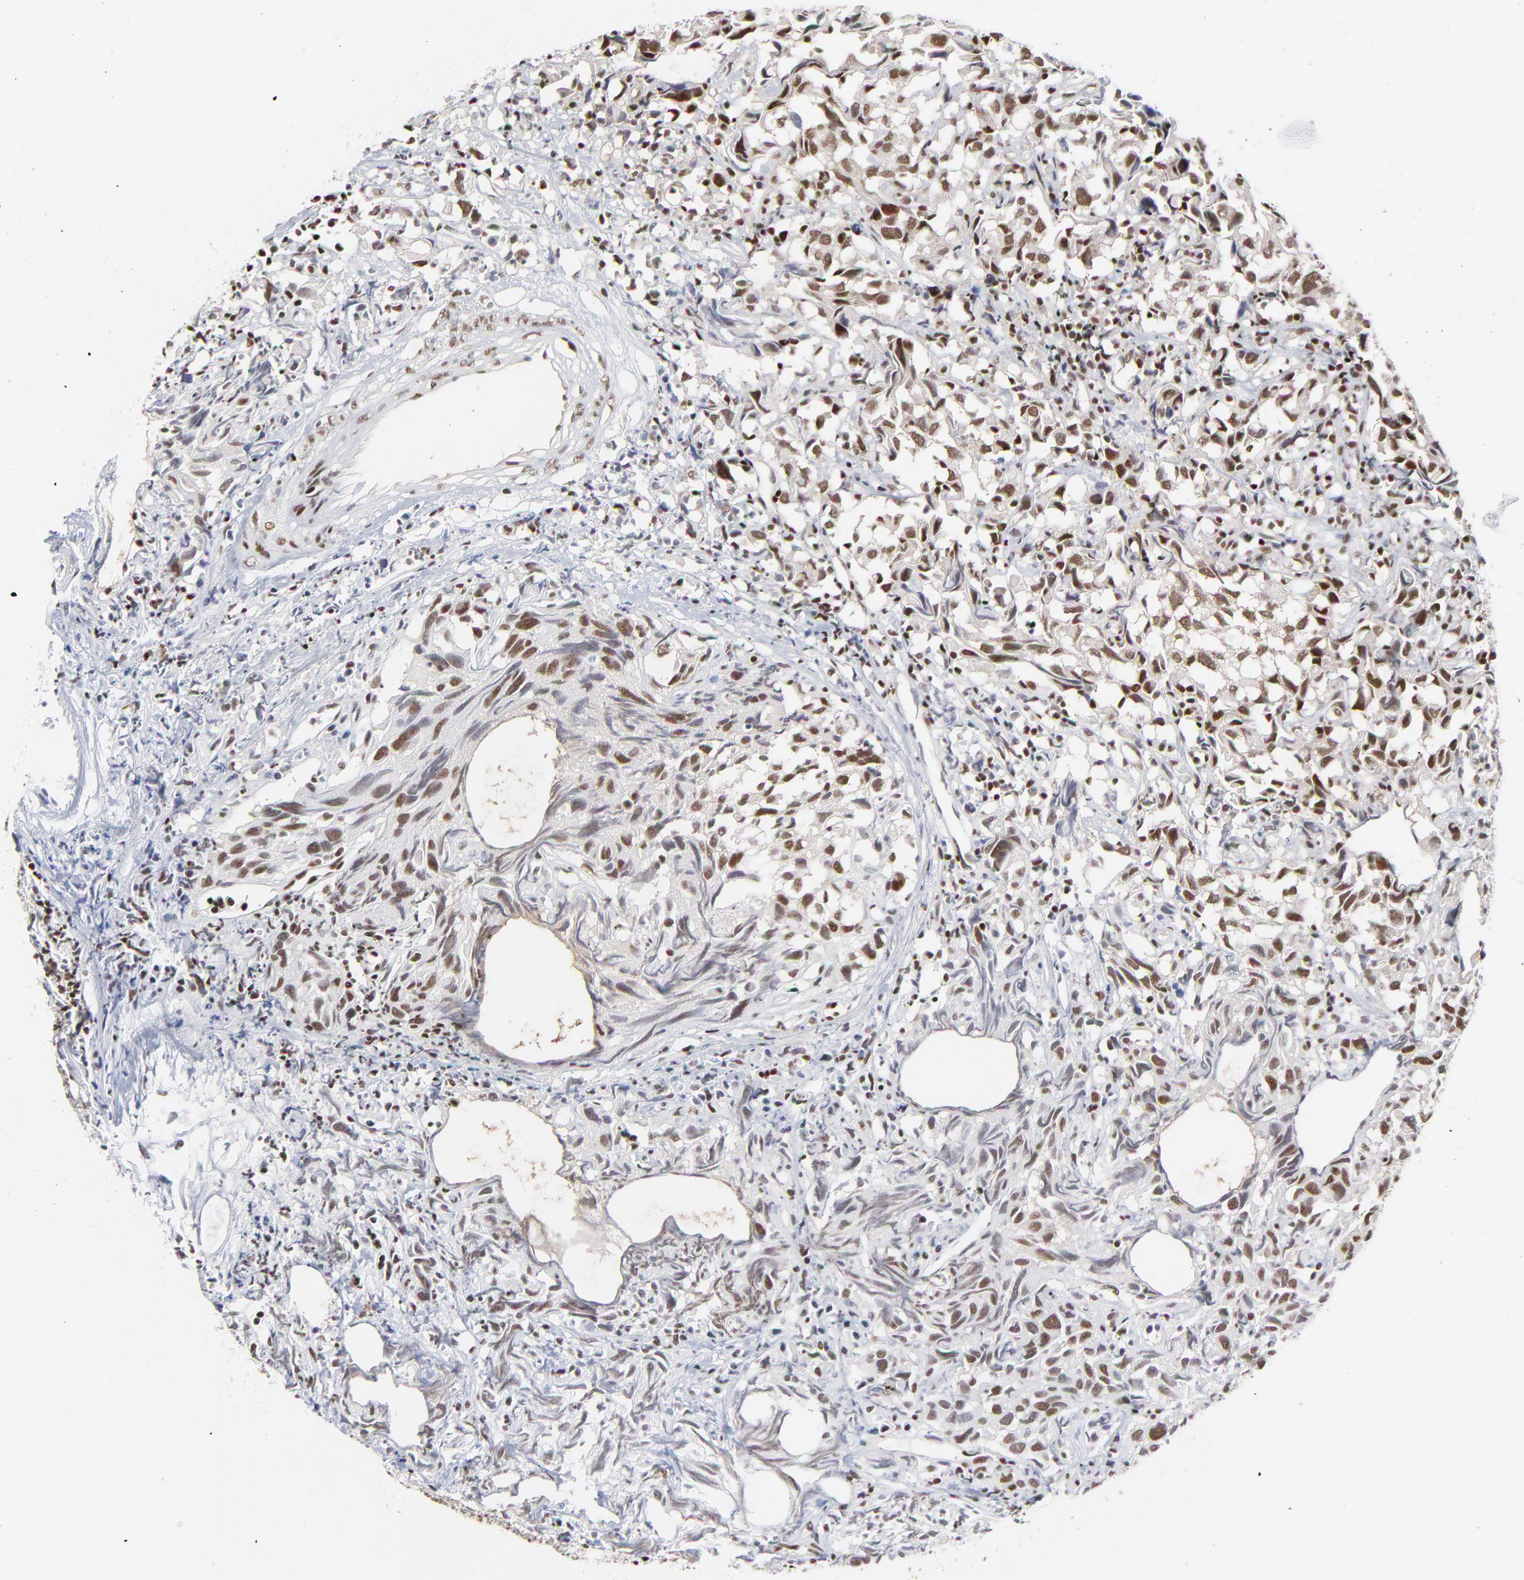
{"staining": {"intensity": "moderate", "quantity": ">75%", "location": "nuclear"}, "tissue": "urothelial cancer", "cell_type": "Tumor cells", "image_type": "cancer", "snomed": [{"axis": "morphology", "description": "Urothelial carcinoma, High grade"}, {"axis": "topography", "description": "Urinary bladder"}], "caption": "High-power microscopy captured an immunohistochemistry histopathology image of urothelial cancer, revealing moderate nuclear expression in approximately >75% of tumor cells.", "gene": "CREB1", "patient": {"sex": "female", "age": 75}}